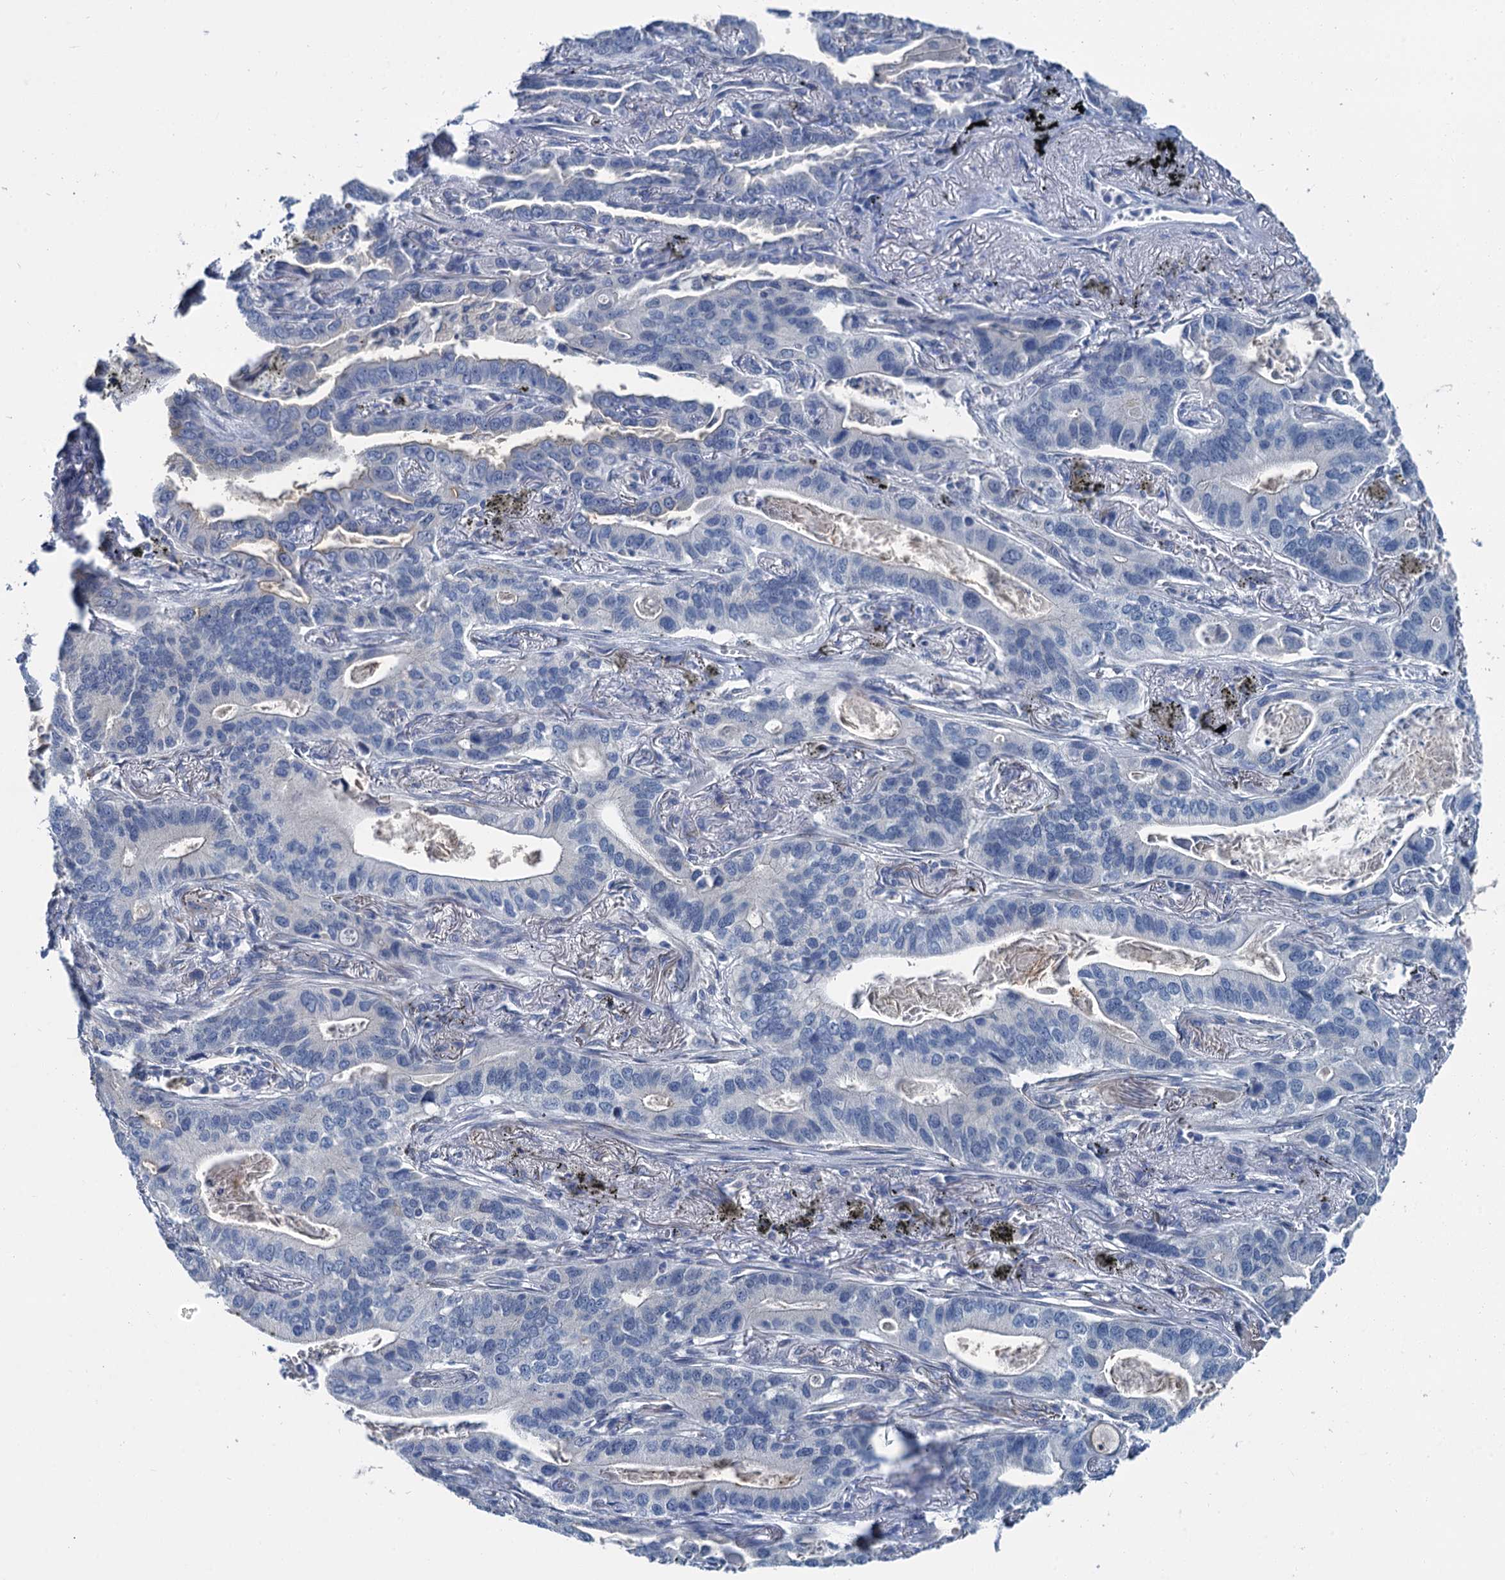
{"staining": {"intensity": "negative", "quantity": "none", "location": "none"}, "tissue": "lung cancer", "cell_type": "Tumor cells", "image_type": "cancer", "snomed": [{"axis": "morphology", "description": "Adenocarcinoma, NOS"}, {"axis": "topography", "description": "Lung"}], "caption": "Immunohistochemistry histopathology image of human lung cancer (adenocarcinoma) stained for a protein (brown), which exhibits no staining in tumor cells.", "gene": "MIOX", "patient": {"sex": "male", "age": 67}}